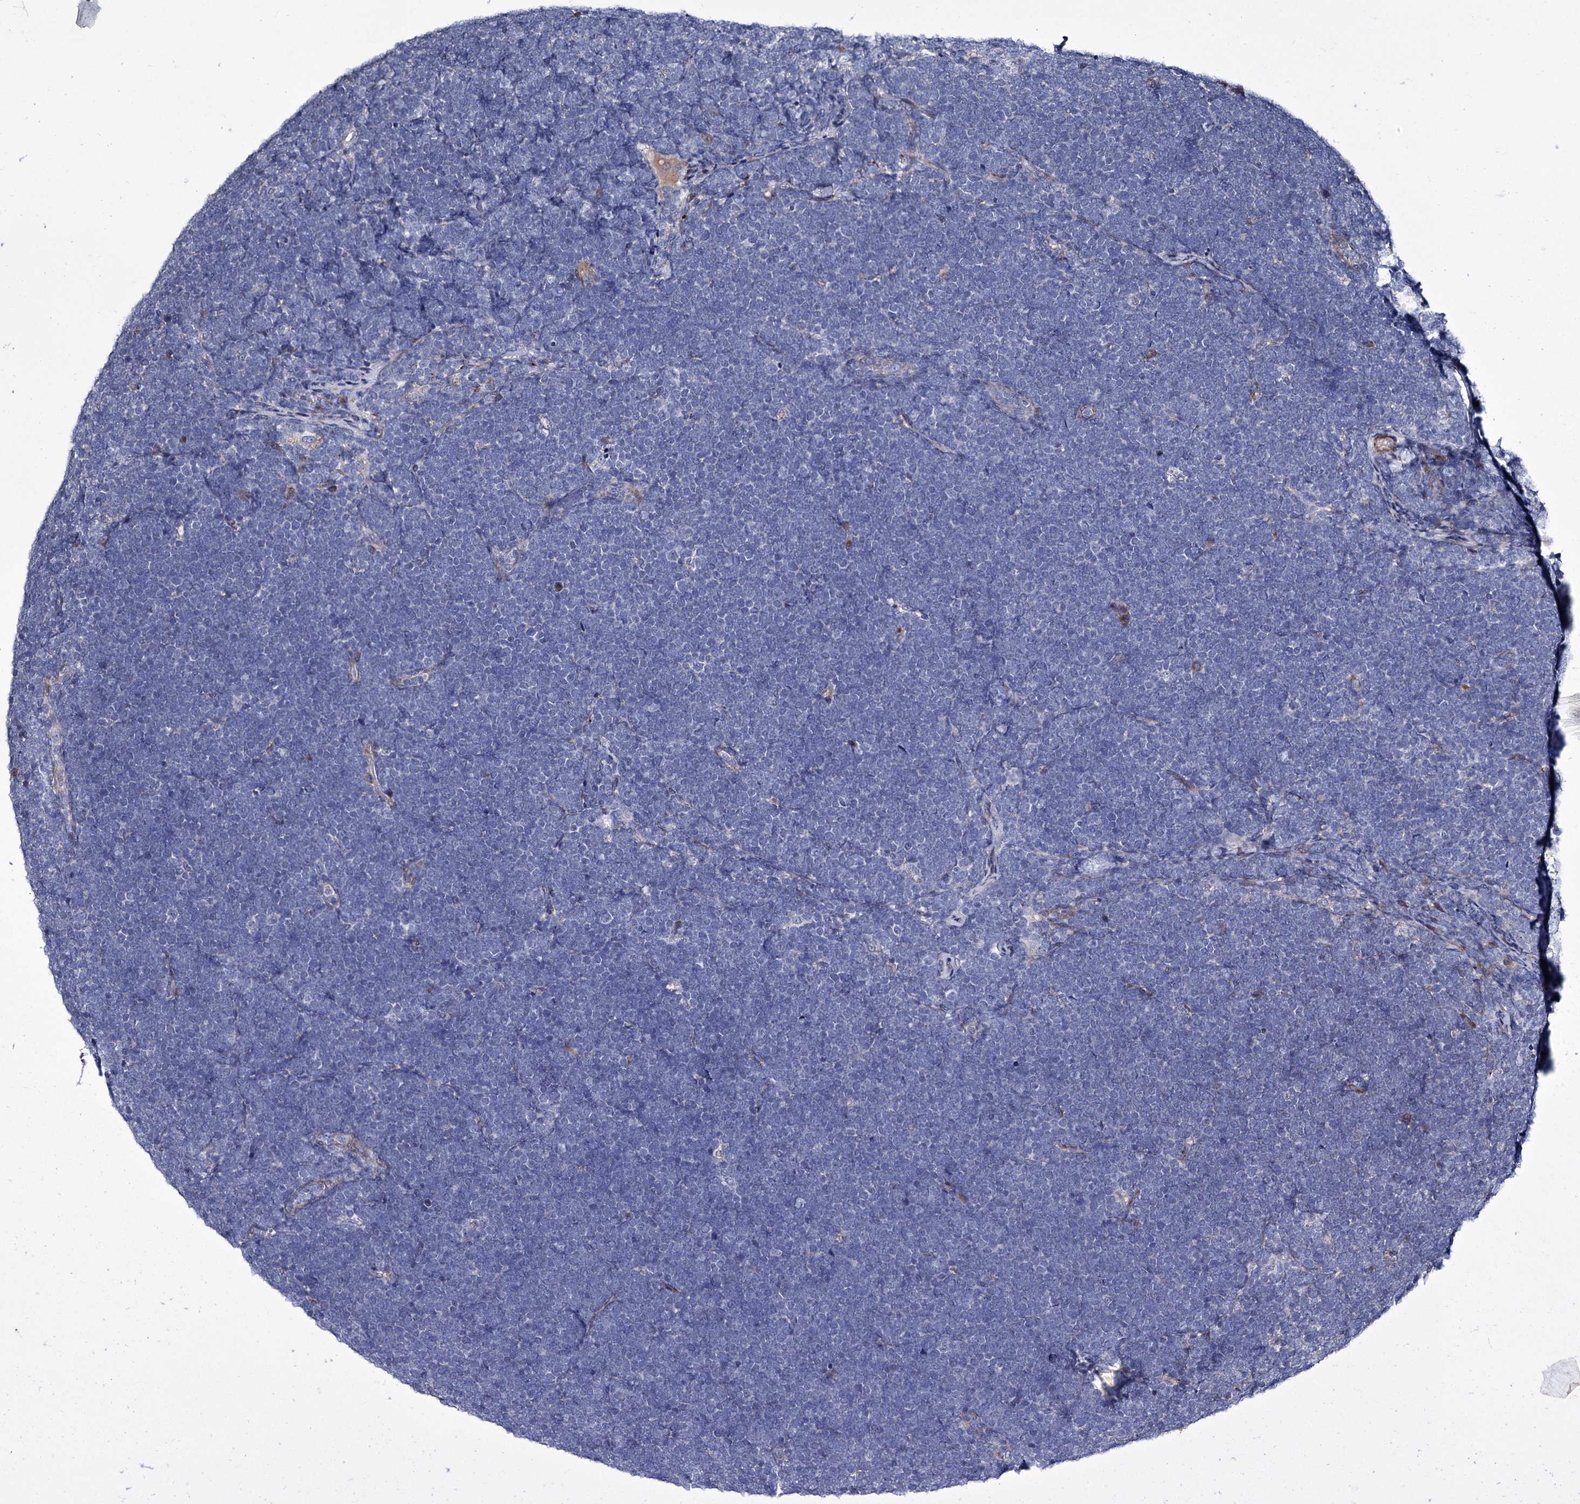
{"staining": {"intensity": "negative", "quantity": "none", "location": "none"}, "tissue": "lymphoma", "cell_type": "Tumor cells", "image_type": "cancer", "snomed": [{"axis": "morphology", "description": "Malignant lymphoma, non-Hodgkin's type, High grade"}, {"axis": "topography", "description": "Lymph node"}], "caption": "Protein analysis of high-grade malignant lymphoma, non-Hodgkin's type demonstrates no significant positivity in tumor cells.", "gene": "TUBGCP5", "patient": {"sex": "male", "age": 13}}